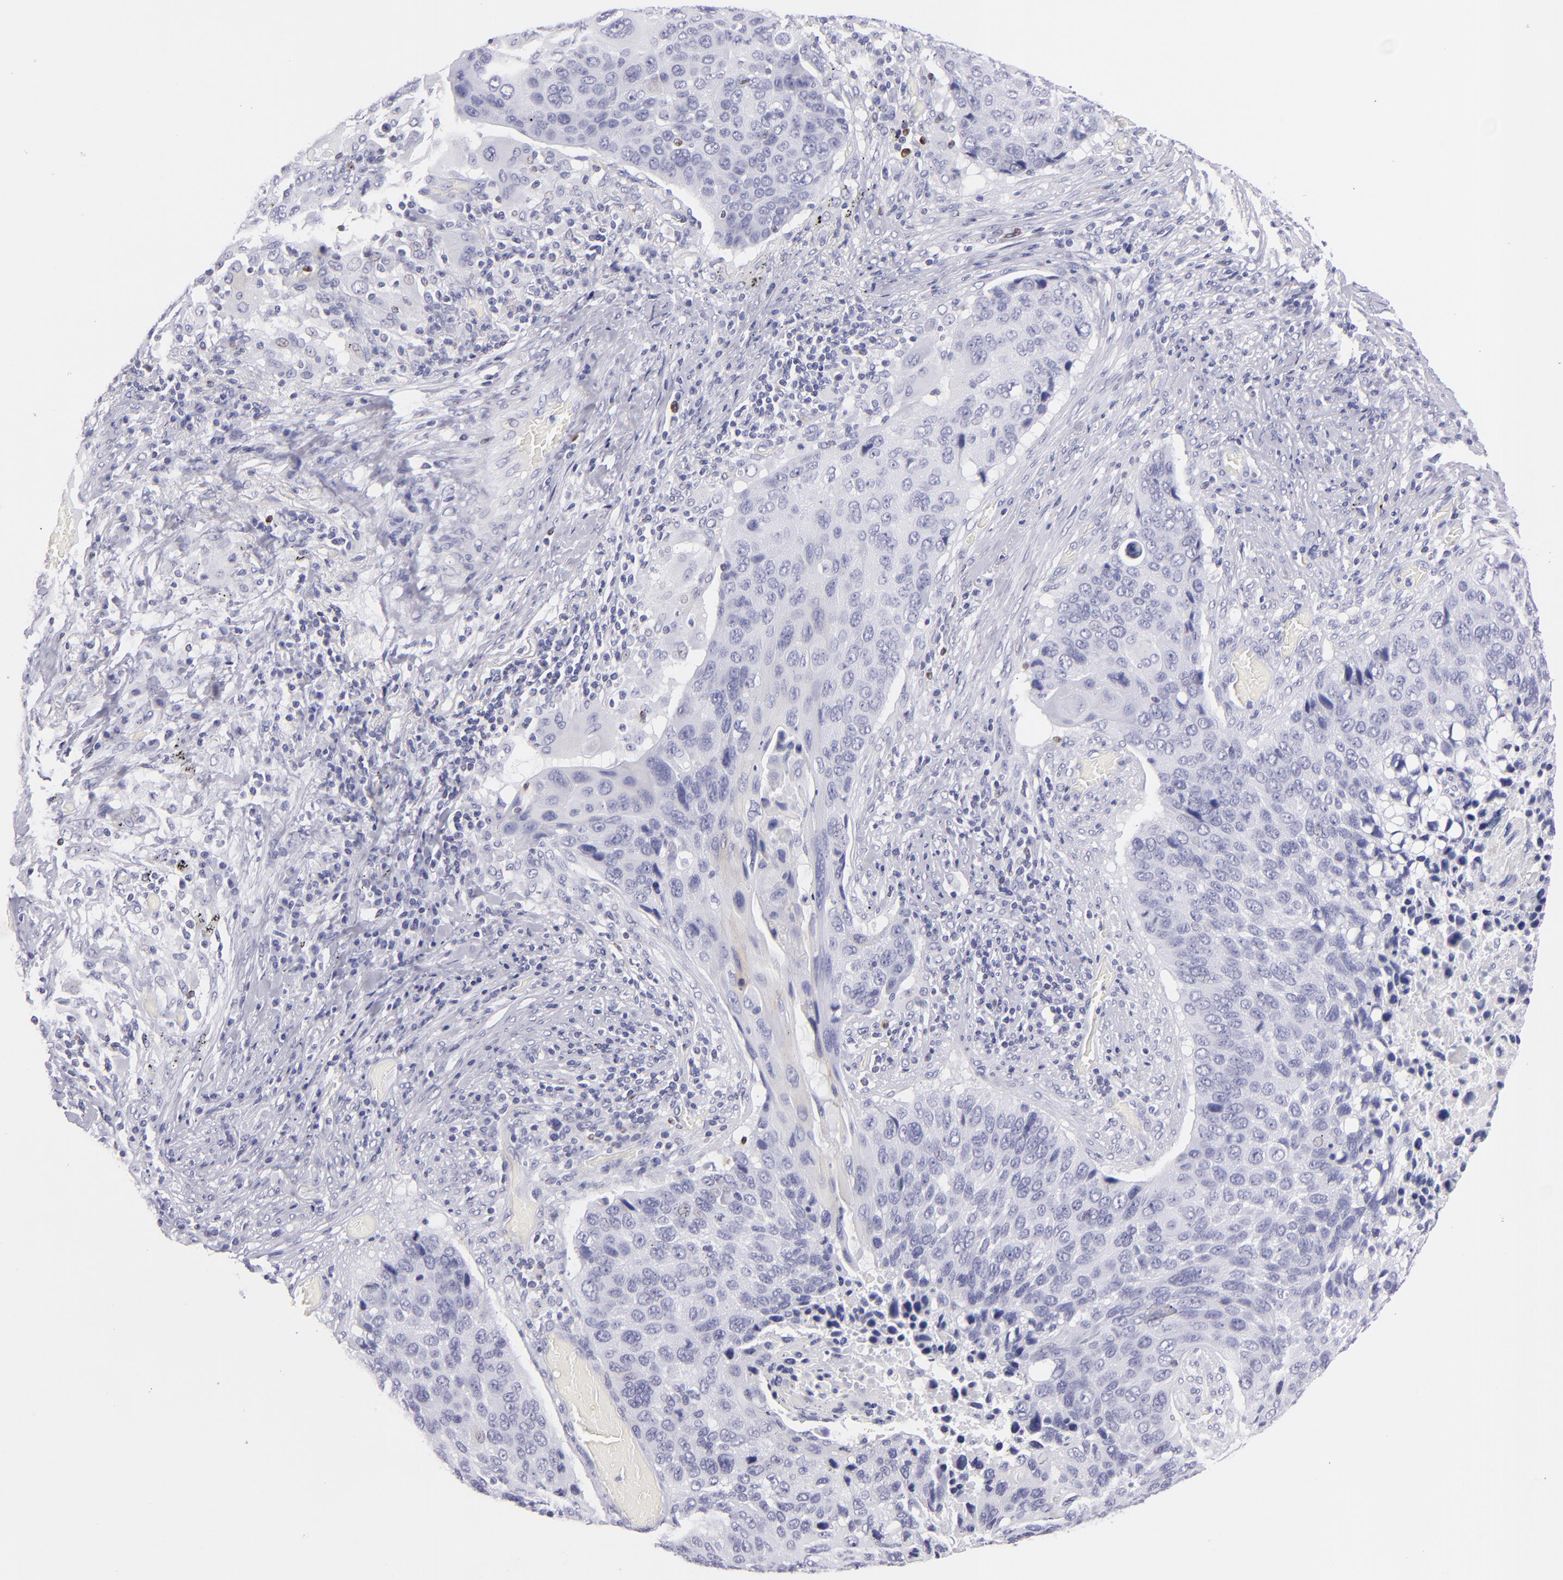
{"staining": {"intensity": "negative", "quantity": "none", "location": "none"}, "tissue": "lung cancer", "cell_type": "Tumor cells", "image_type": "cancer", "snomed": [{"axis": "morphology", "description": "Squamous cell carcinoma, NOS"}, {"axis": "topography", "description": "Lung"}], "caption": "Human lung squamous cell carcinoma stained for a protein using immunohistochemistry (IHC) shows no staining in tumor cells.", "gene": "PRF1", "patient": {"sex": "male", "age": 68}}